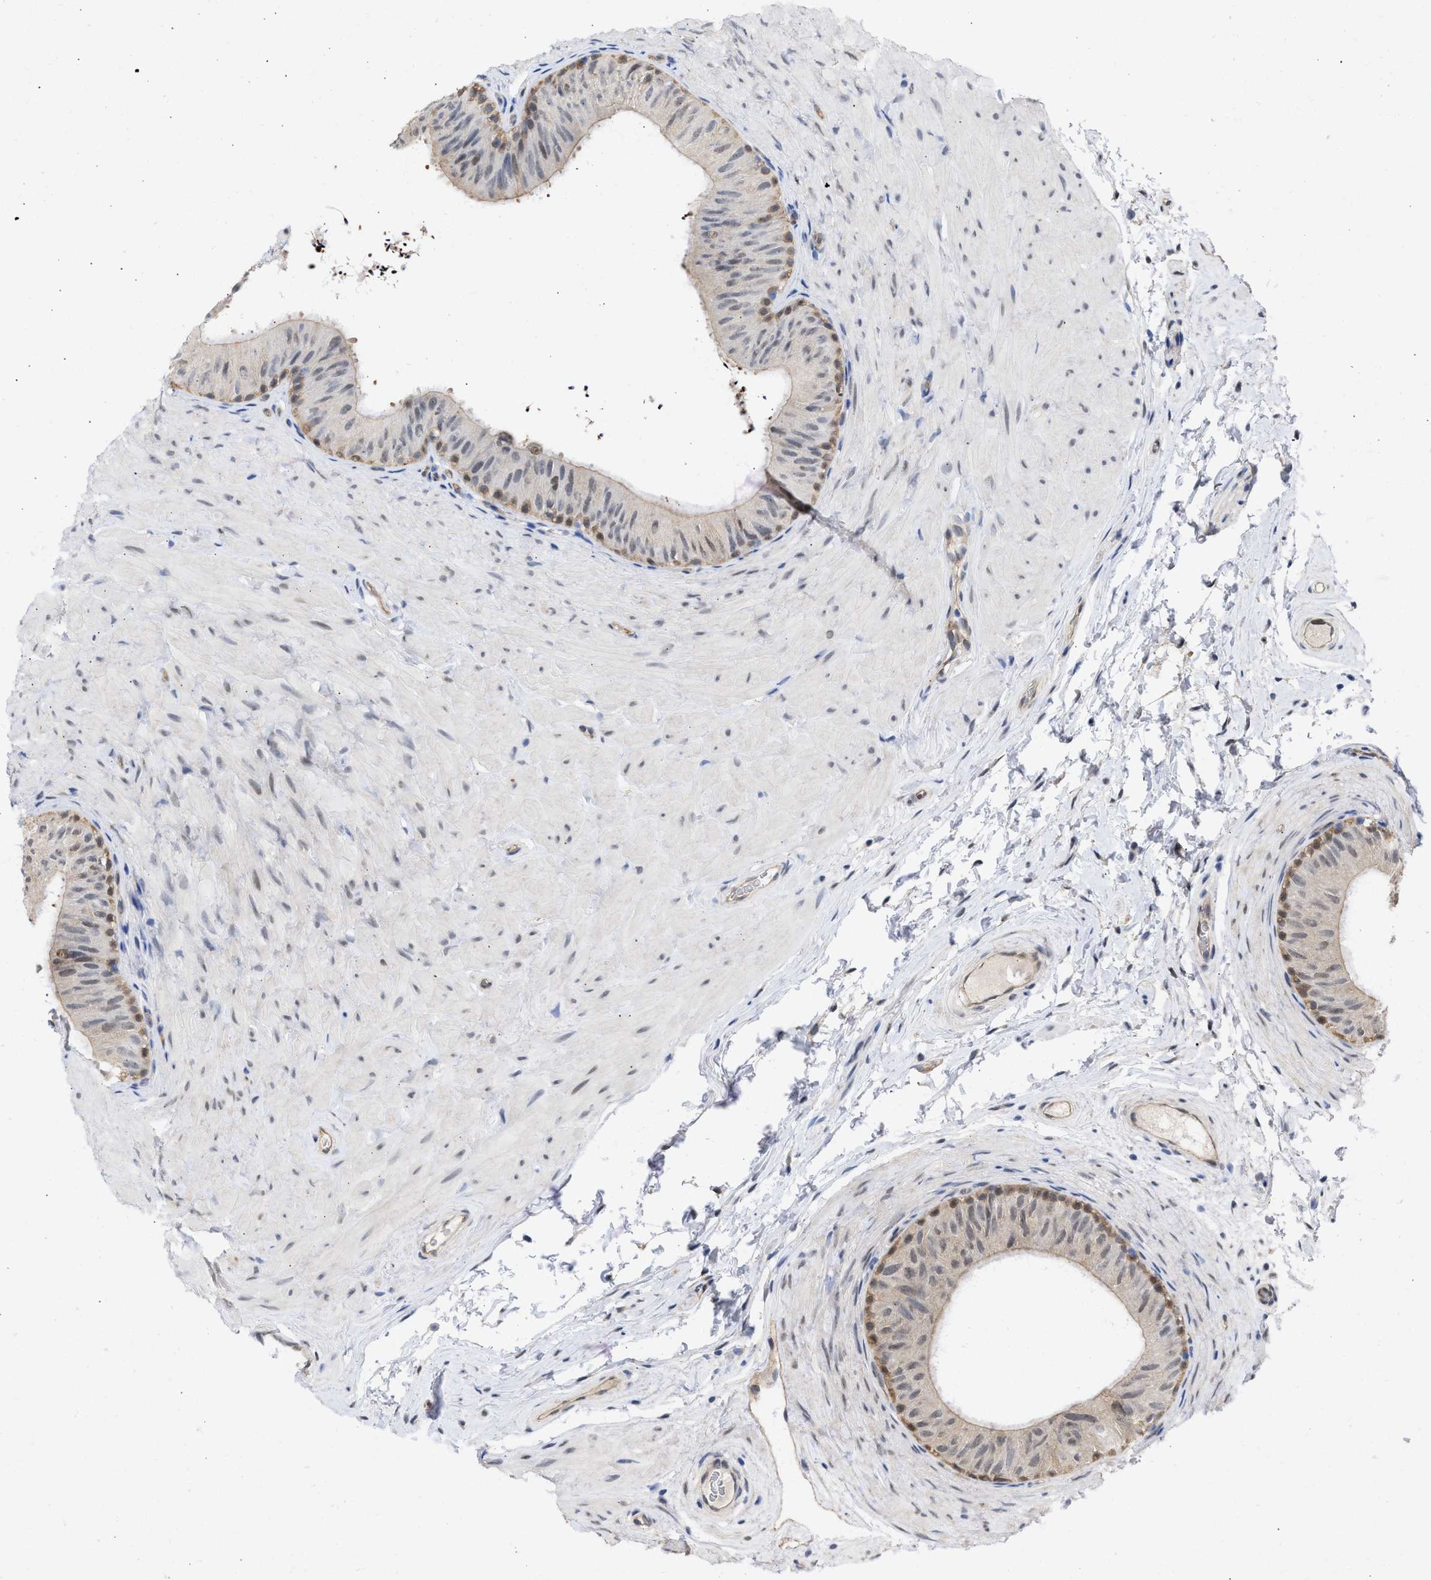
{"staining": {"intensity": "moderate", "quantity": "<25%", "location": "cytoplasmic/membranous"}, "tissue": "epididymis", "cell_type": "Glandular cells", "image_type": "normal", "snomed": [{"axis": "morphology", "description": "Normal tissue, NOS"}, {"axis": "topography", "description": "Epididymis"}], "caption": "Immunohistochemistry of unremarkable human epididymis demonstrates low levels of moderate cytoplasmic/membranous staining in approximately <25% of glandular cells.", "gene": "THRA", "patient": {"sex": "male", "age": 34}}